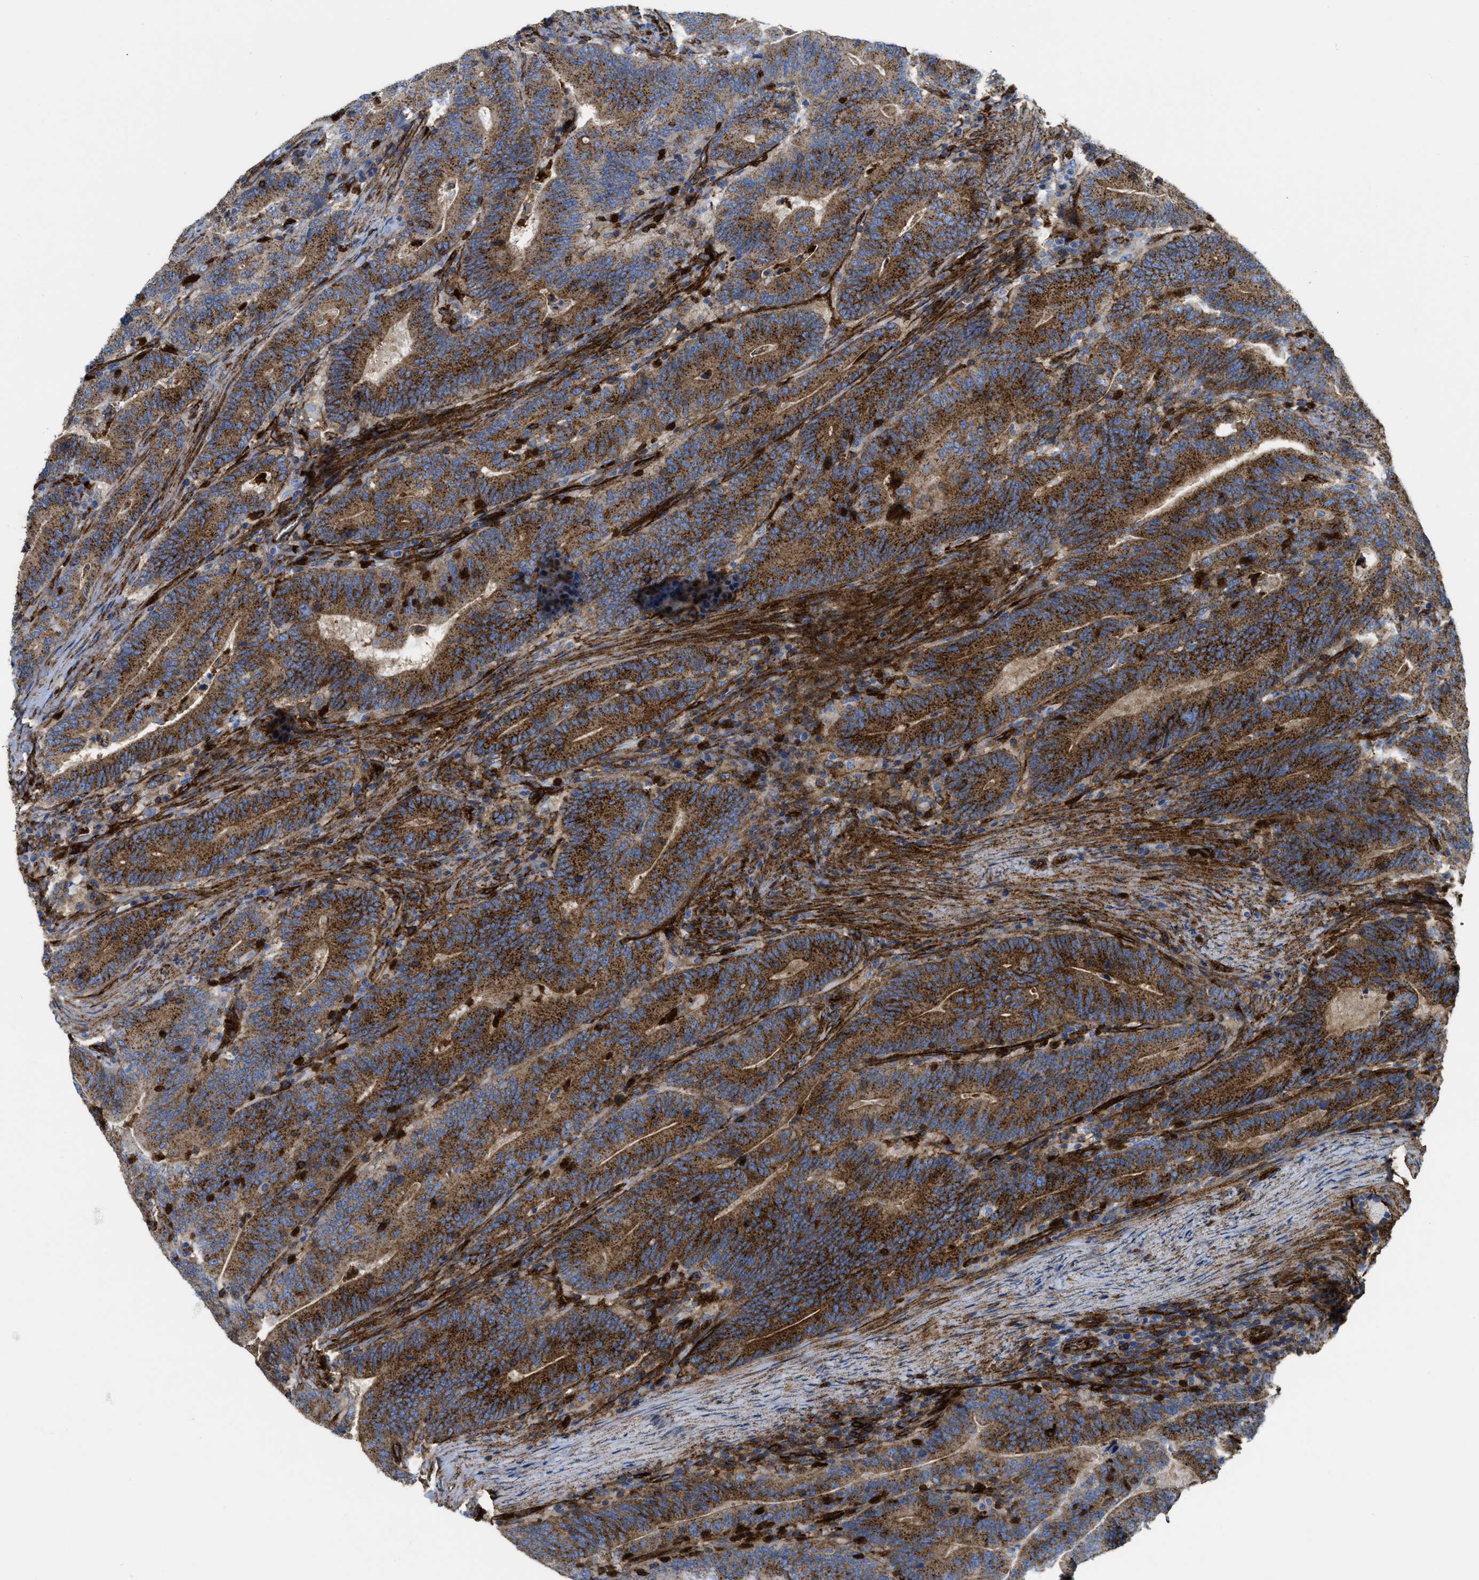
{"staining": {"intensity": "strong", "quantity": ">75%", "location": "cytoplasmic/membranous"}, "tissue": "colorectal cancer", "cell_type": "Tumor cells", "image_type": "cancer", "snomed": [{"axis": "morphology", "description": "Adenocarcinoma, NOS"}, {"axis": "topography", "description": "Colon"}], "caption": "Immunohistochemical staining of human adenocarcinoma (colorectal) shows high levels of strong cytoplasmic/membranous staining in approximately >75% of tumor cells. (DAB (3,3'-diaminobenzidine) = brown stain, brightfield microscopy at high magnification).", "gene": "HIP1", "patient": {"sex": "female", "age": 66}}